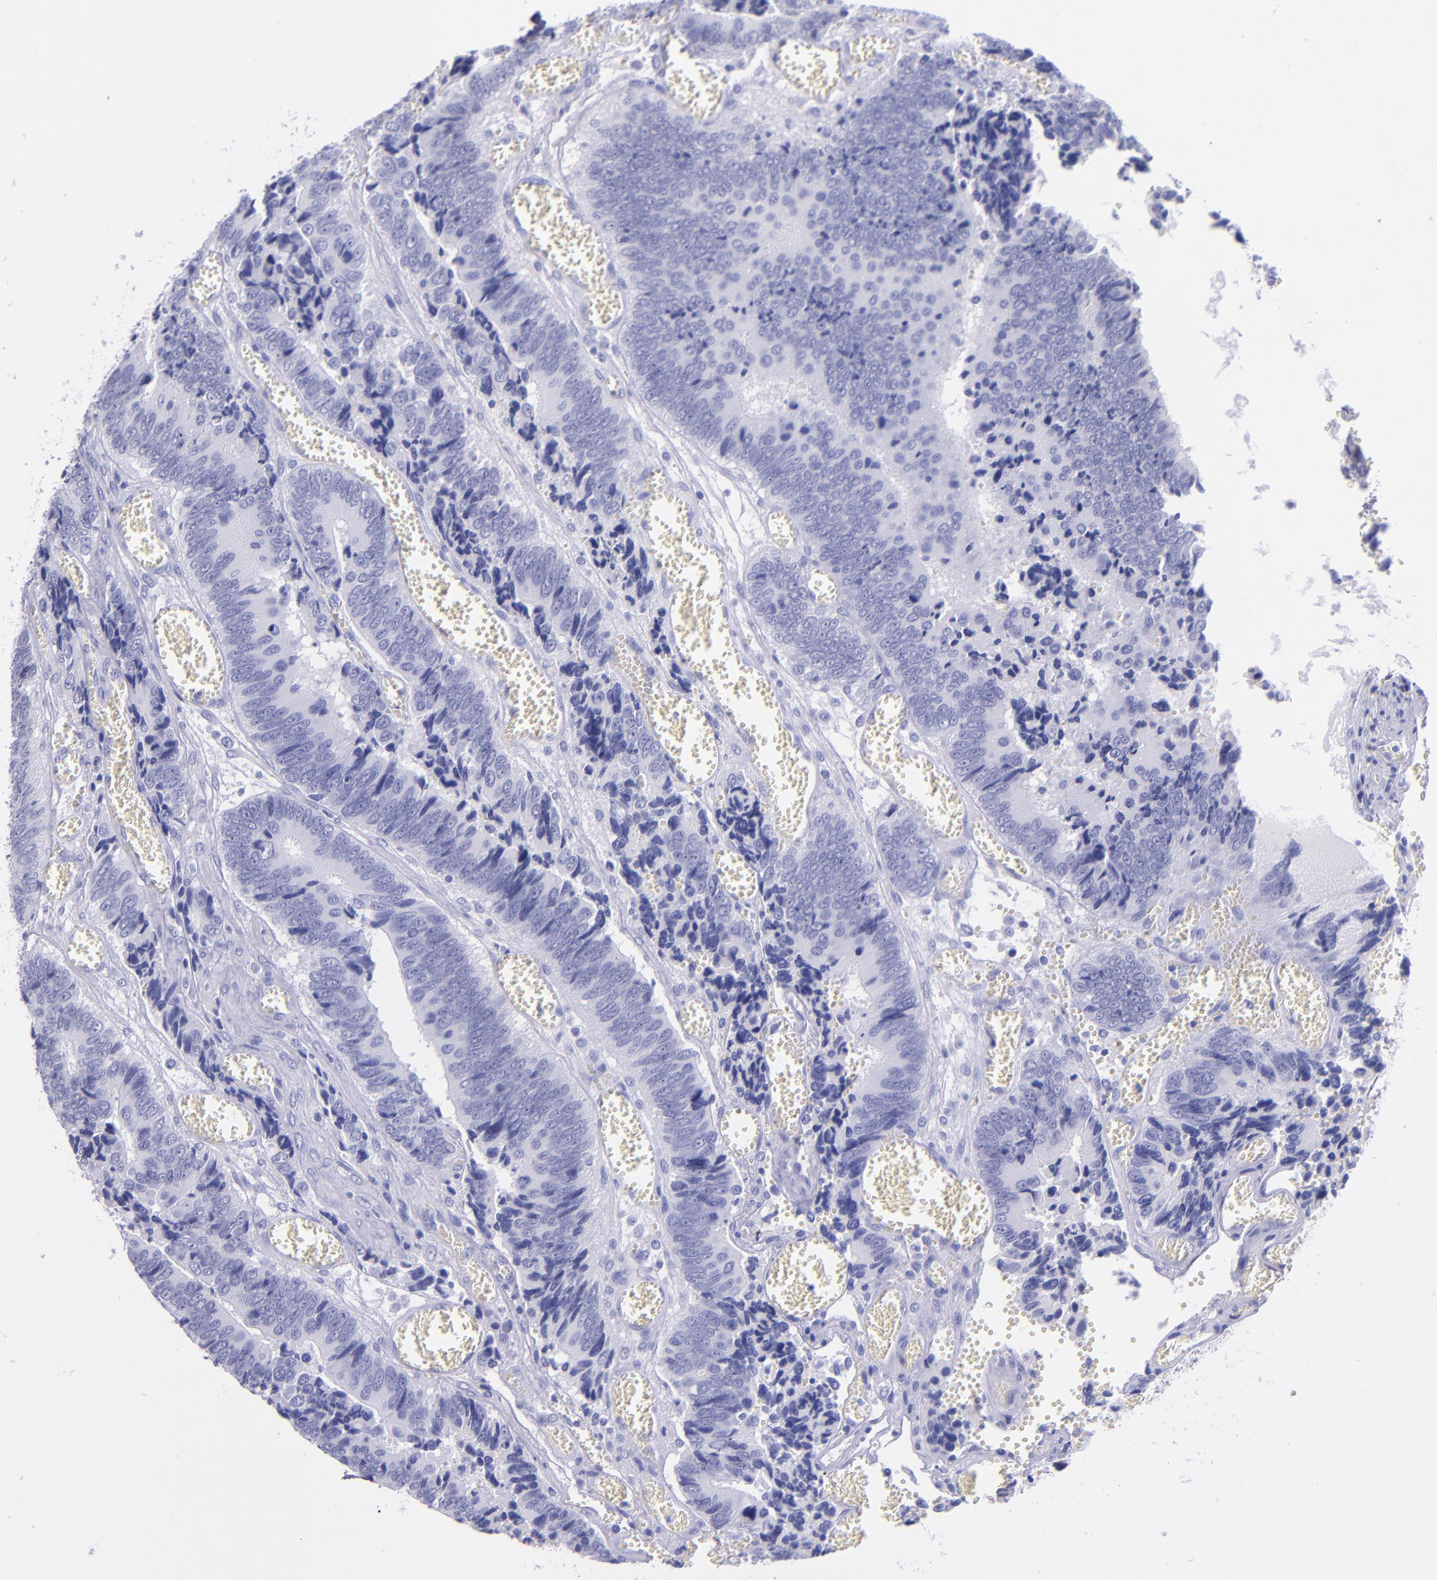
{"staining": {"intensity": "negative", "quantity": "none", "location": "none"}, "tissue": "colorectal cancer", "cell_type": "Tumor cells", "image_type": "cancer", "snomed": [{"axis": "morphology", "description": "Adenocarcinoma, NOS"}, {"axis": "topography", "description": "Colon"}], "caption": "Human colorectal cancer stained for a protein using IHC displays no positivity in tumor cells.", "gene": "SLPI", "patient": {"sex": "male", "age": 72}}